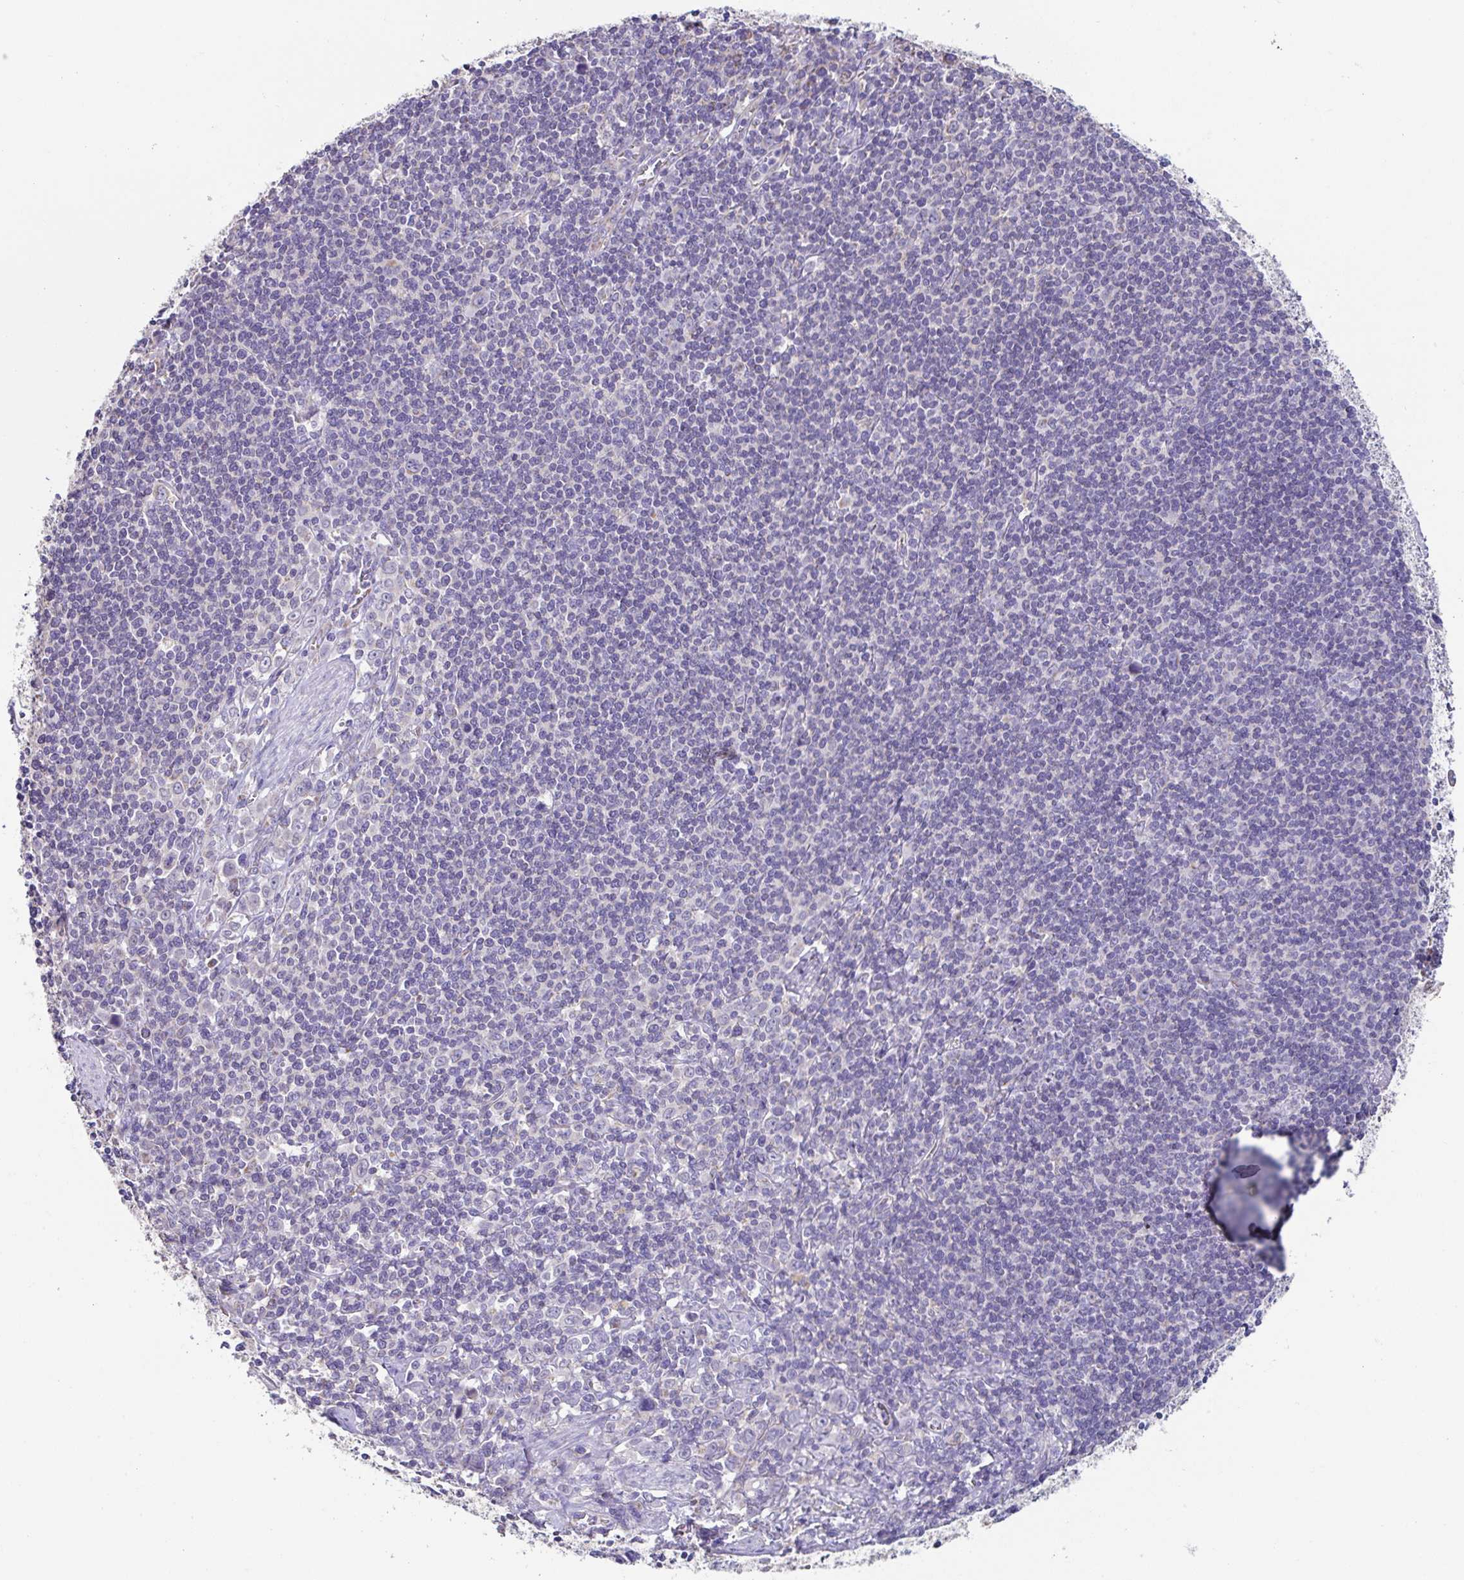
{"staining": {"intensity": "negative", "quantity": "none", "location": "none"}, "tissue": "stomach cancer", "cell_type": "Tumor cells", "image_type": "cancer", "snomed": [{"axis": "morphology", "description": "Adenocarcinoma, NOS"}, {"axis": "topography", "description": "Stomach, upper"}], "caption": "This is an immunohistochemistry (IHC) image of stomach cancer (adenocarcinoma). There is no positivity in tumor cells.", "gene": "DOK7", "patient": {"sex": "male", "age": 75}}